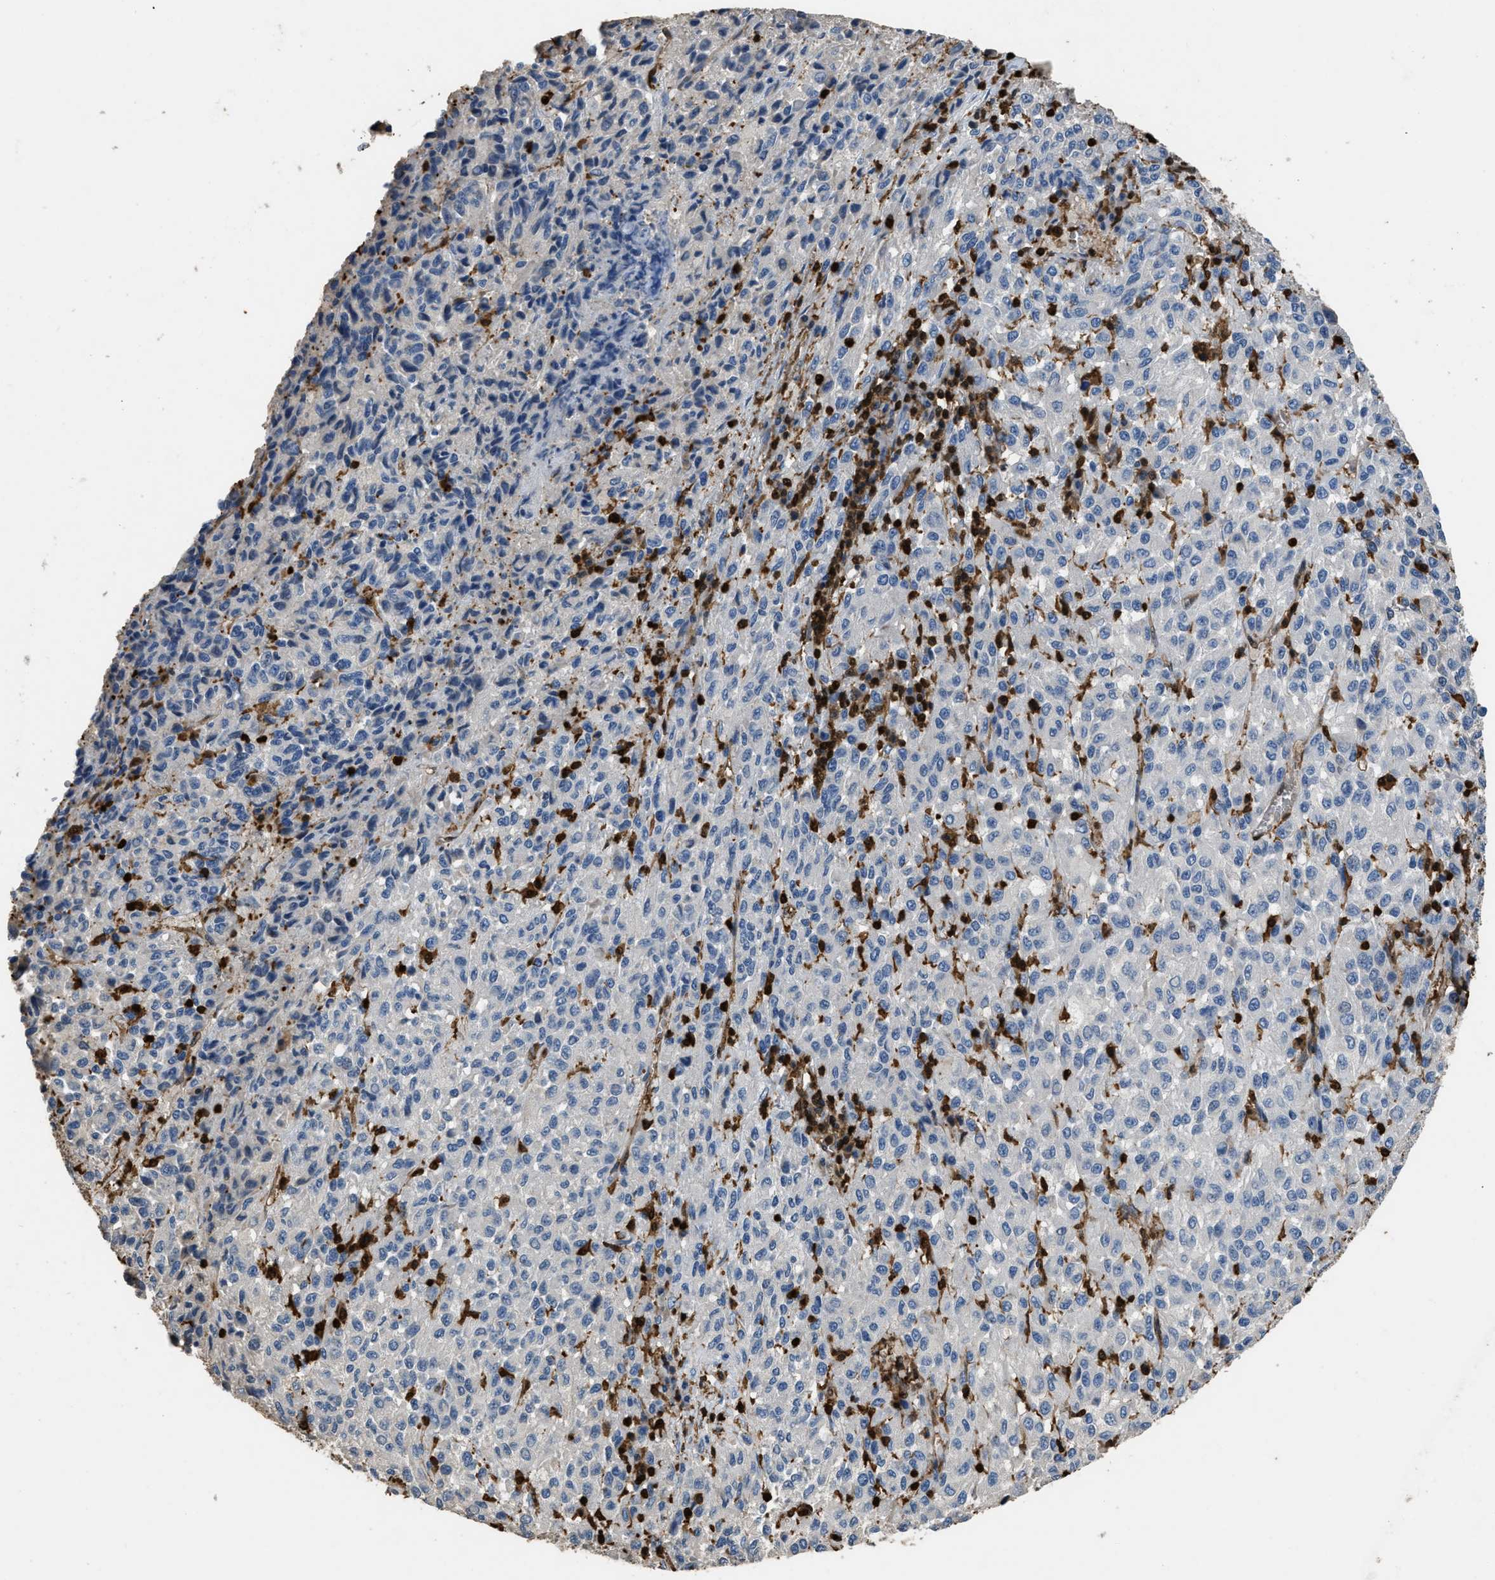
{"staining": {"intensity": "negative", "quantity": "none", "location": "none"}, "tissue": "melanoma", "cell_type": "Tumor cells", "image_type": "cancer", "snomed": [{"axis": "morphology", "description": "Malignant melanoma, Metastatic site"}, {"axis": "topography", "description": "Lung"}], "caption": "DAB (3,3'-diaminobenzidine) immunohistochemical staining of malignant melanoma (metastatic site) demonstrates no significant expression in tumor cells.", "gene": "ARHGDIB", "patient": {"sex": "male", "age": 64}}